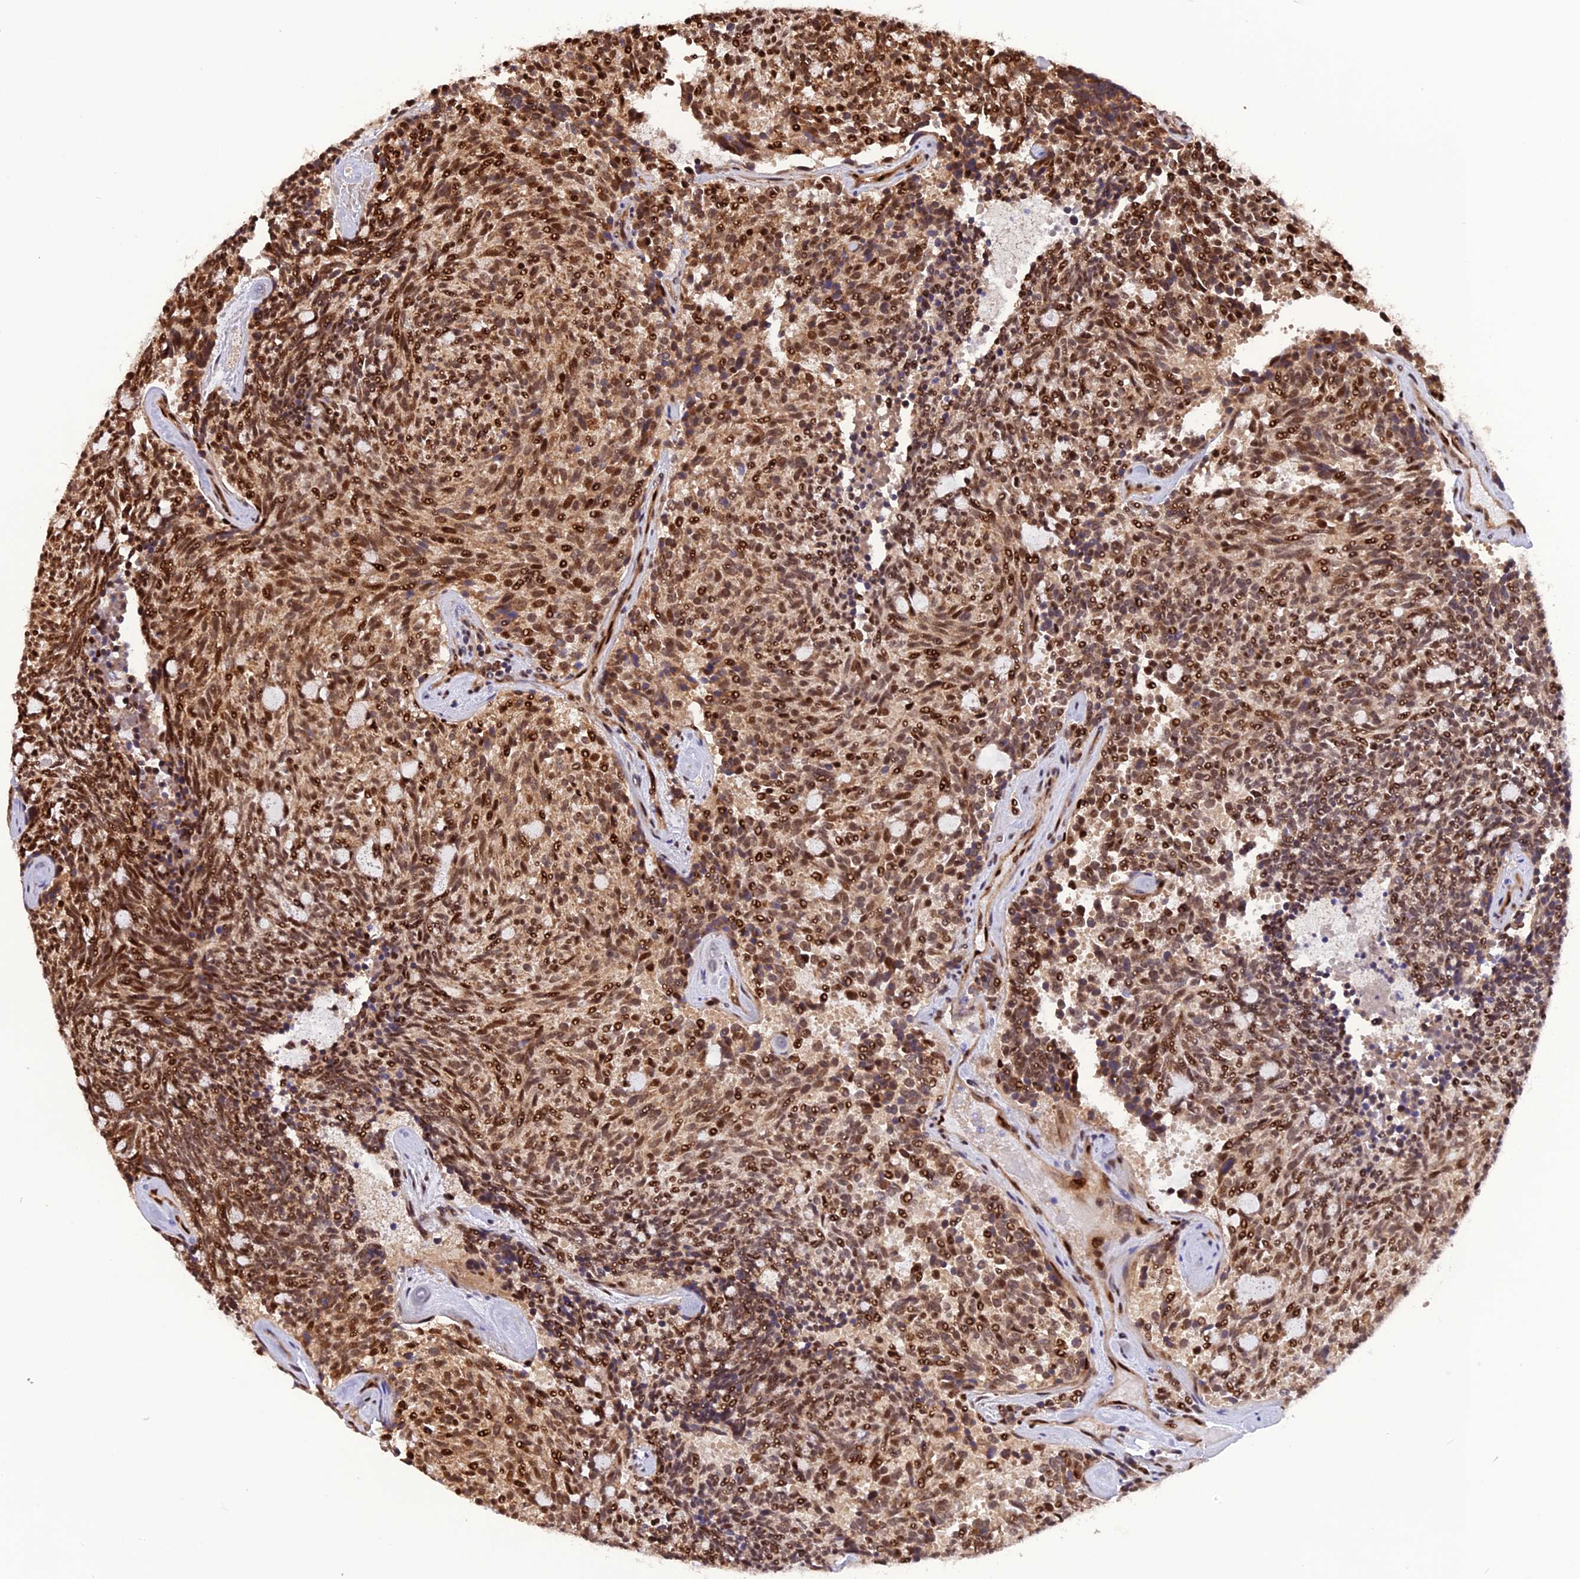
{"staining": {"intensity": "moderate", "quantity": ">75%", "location": "nuclear"}, "tissue": "carcinoid", "cell_type": "Tumor cells", "image_type": "cancer", "snomed": [{"axis": "morphology", "description": "Carcinoid, malignant, NOS"}, {"axis": "topography", "description": "Pancreas"}], "caption": "Immunohistochemistry (IHC) (DAB (3,3'-diaminobenzidine)) staining of malignant carcinoid displays moderate nuclear protein staining in approximately >75% of tumor cells. Nuclei are stained in blue.", "gene": "MICALL1", "patient": {"sex": "female", "age": 54}}